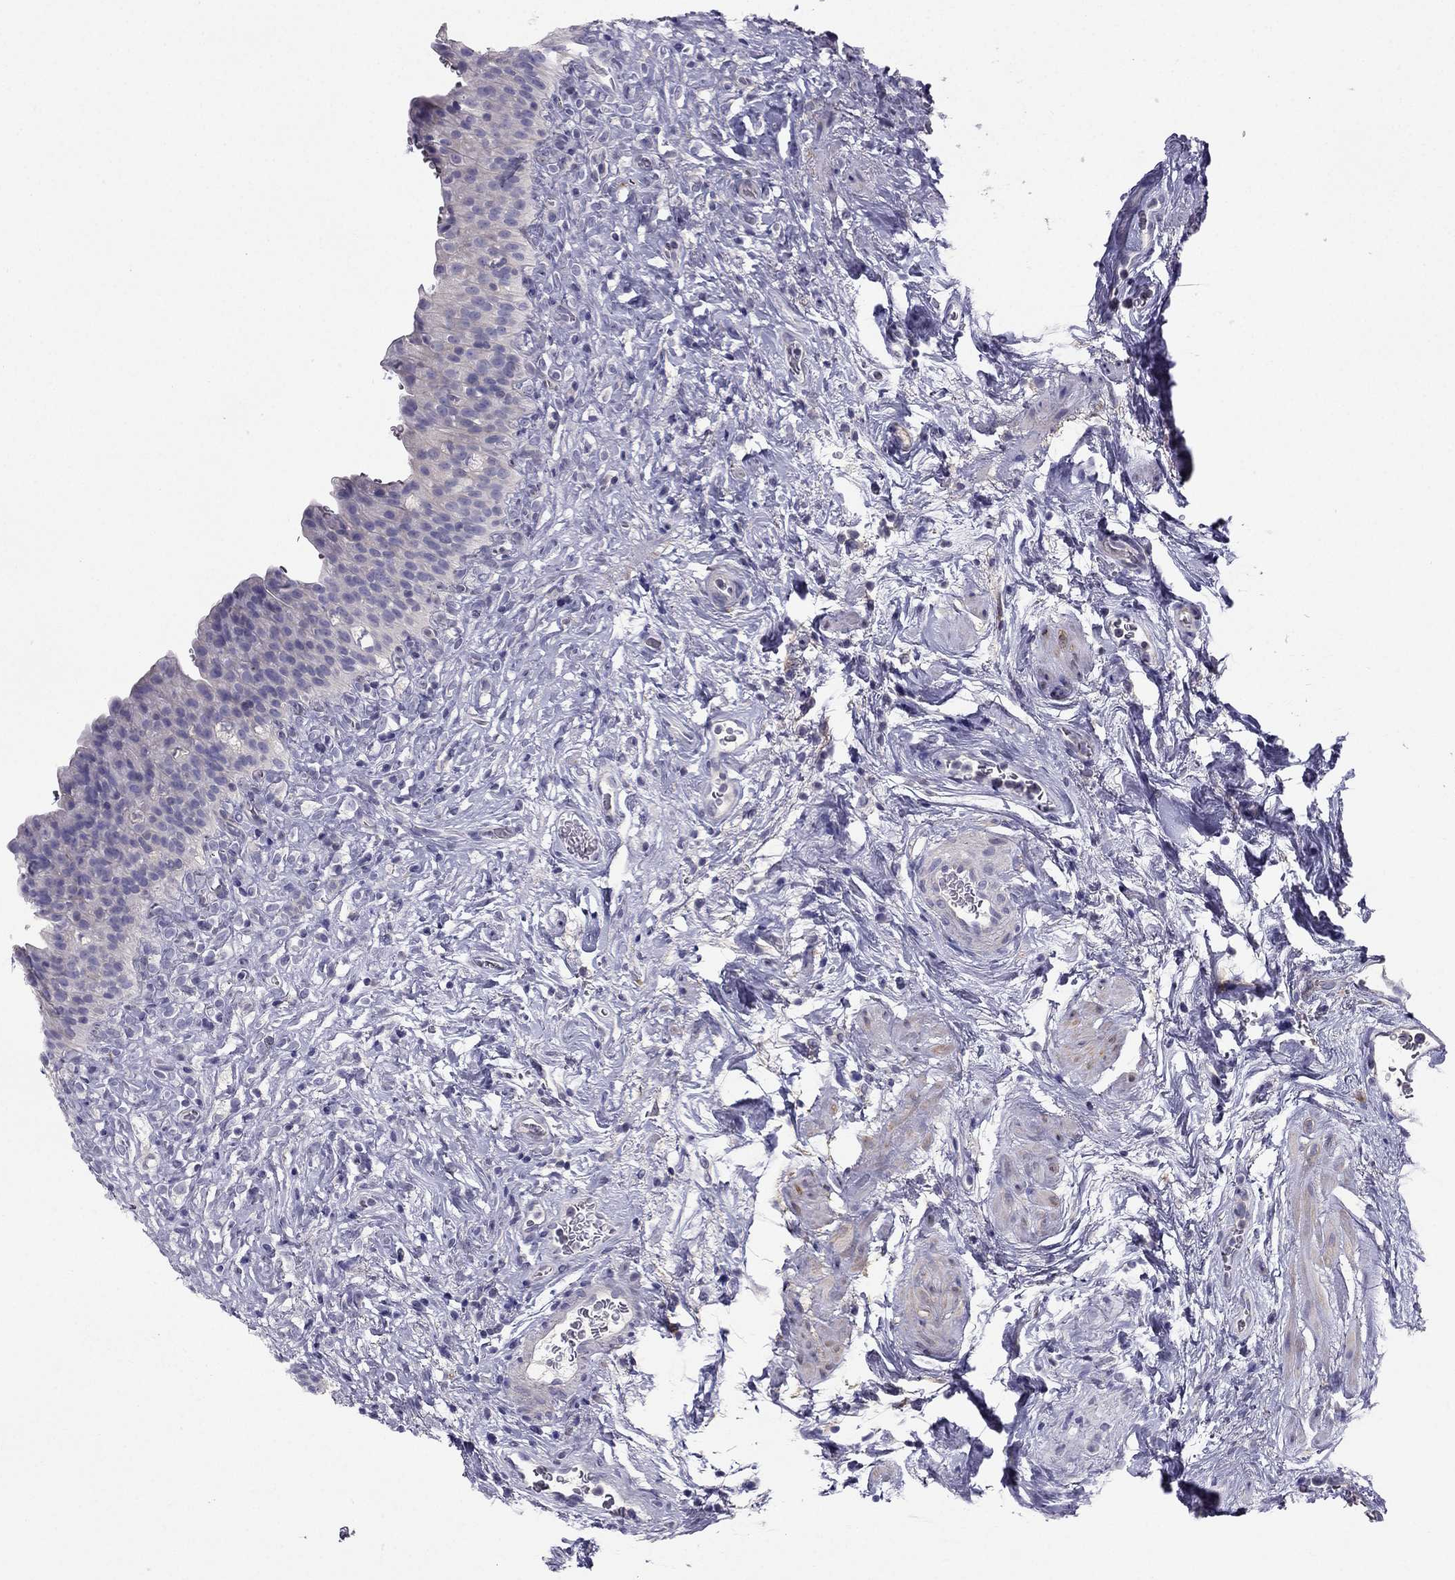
{"staining": {"intensity": "negative", "quantity": "none", "location": "none"}, "tissue": "urinary bladder", "cell_type": "Urothelial cells", "image_type": "normal", "snomed": [{"axis": "morphology", "description": "Normal tissue, NOS"}, {"axis": "topography", "description": "Urinary bladder"}], "caption": "The immunohistochemistry (IHC) histopathology image has no significant positivity in urothelial cells of urinary bladder.", "gene": "SYT5", "patient": {"sex": "male", "age": 76}}